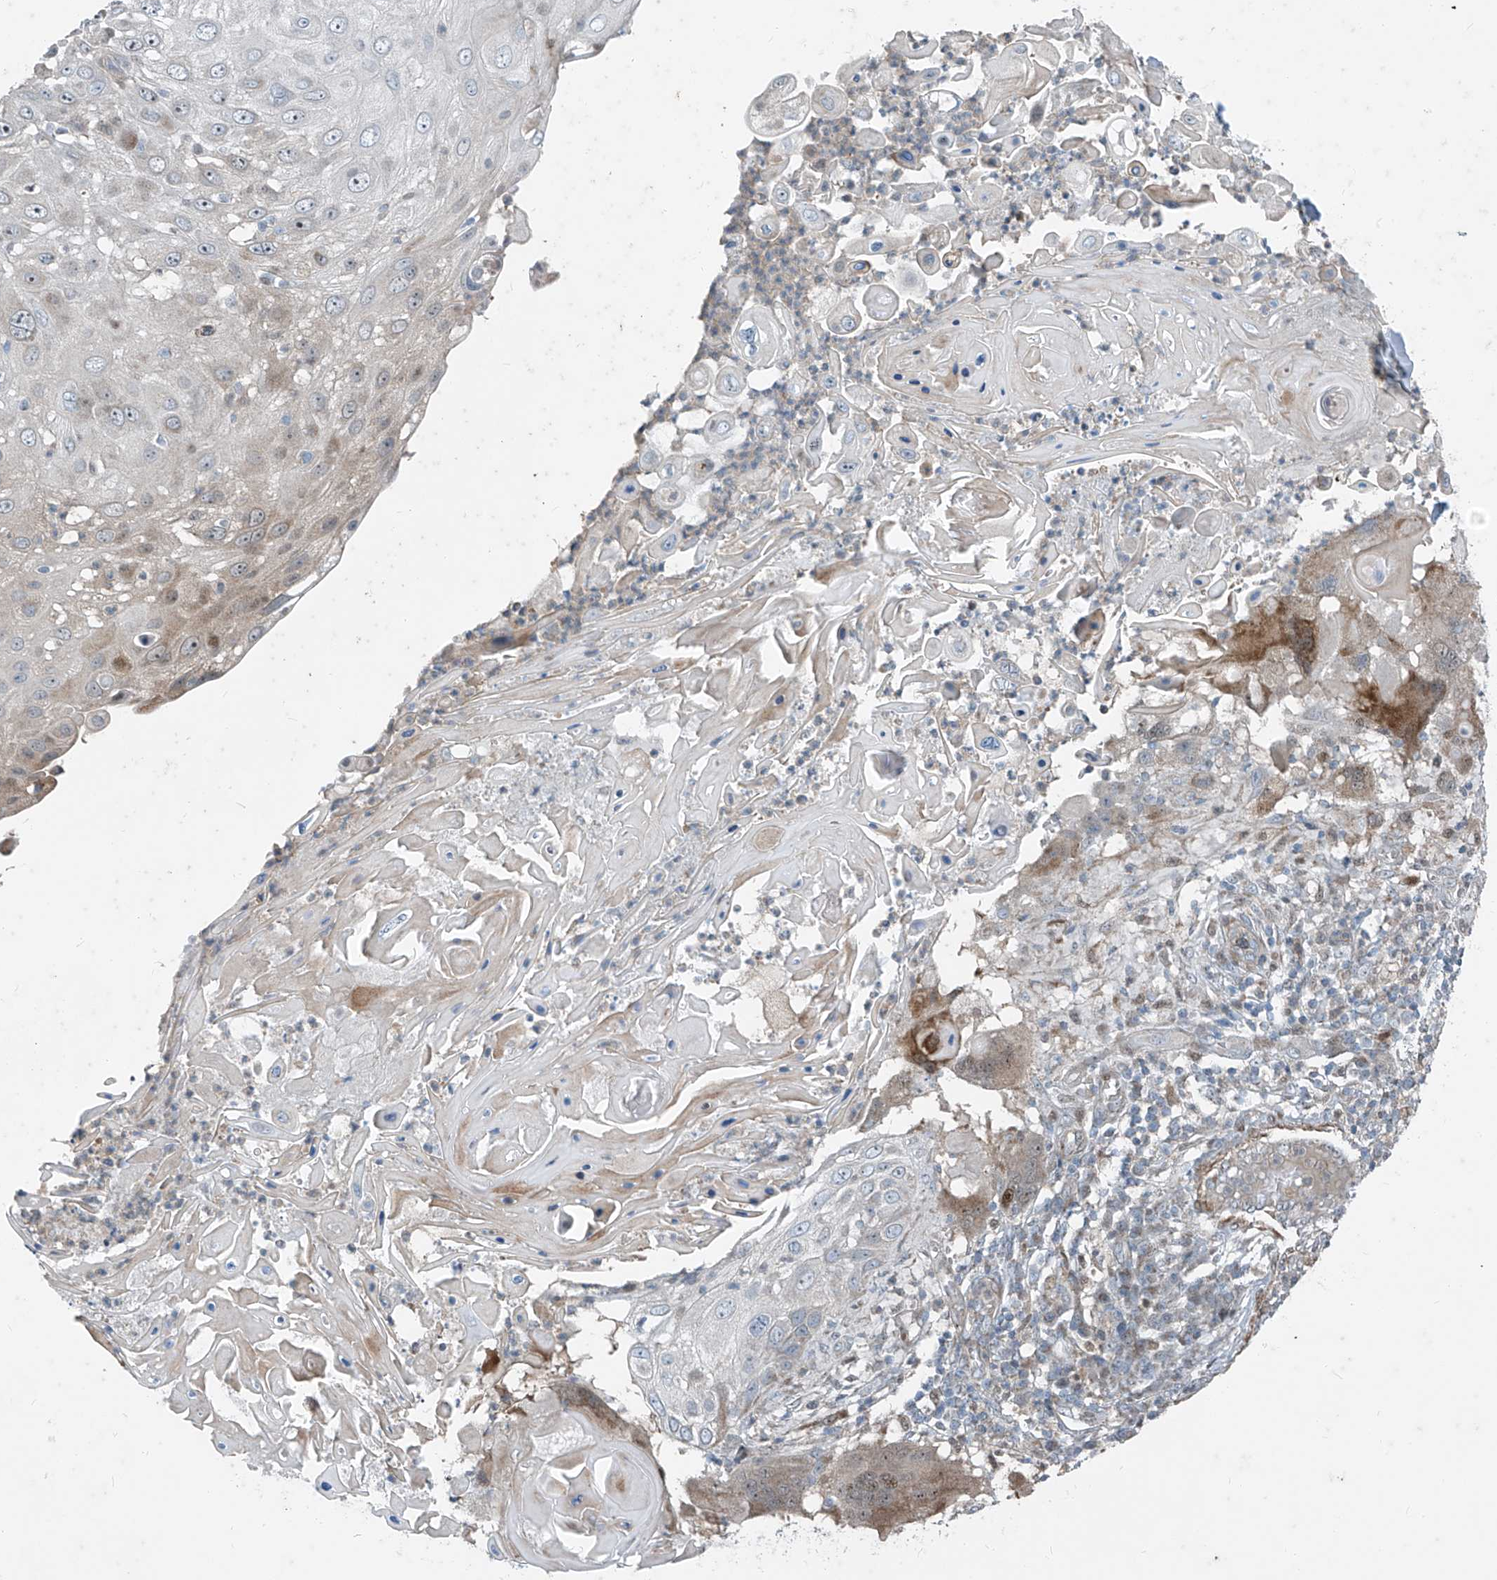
{"staining": {"intensity": "moderate", "quantity": "<25%", "location": "cytoplasmic/membranous"}, "tissue": "skin cancer", "cell_type": "Tumor cells", "image_type": "cancer", "snomed": [{"axis": "morphology", "description": "Squamous cell carcinoma, NOS"}, {"axis": "topography", "description": "Skin"}], "caption": "This photomicrograph demonstrates IHC staining of human squamous cell carcinoma (skin), with low moderate cytoplasmic/membranous positivity in approximately <25% of tumor cells.", "gene": "PPCS", "patient": {"sex": "female", "age": 44}}